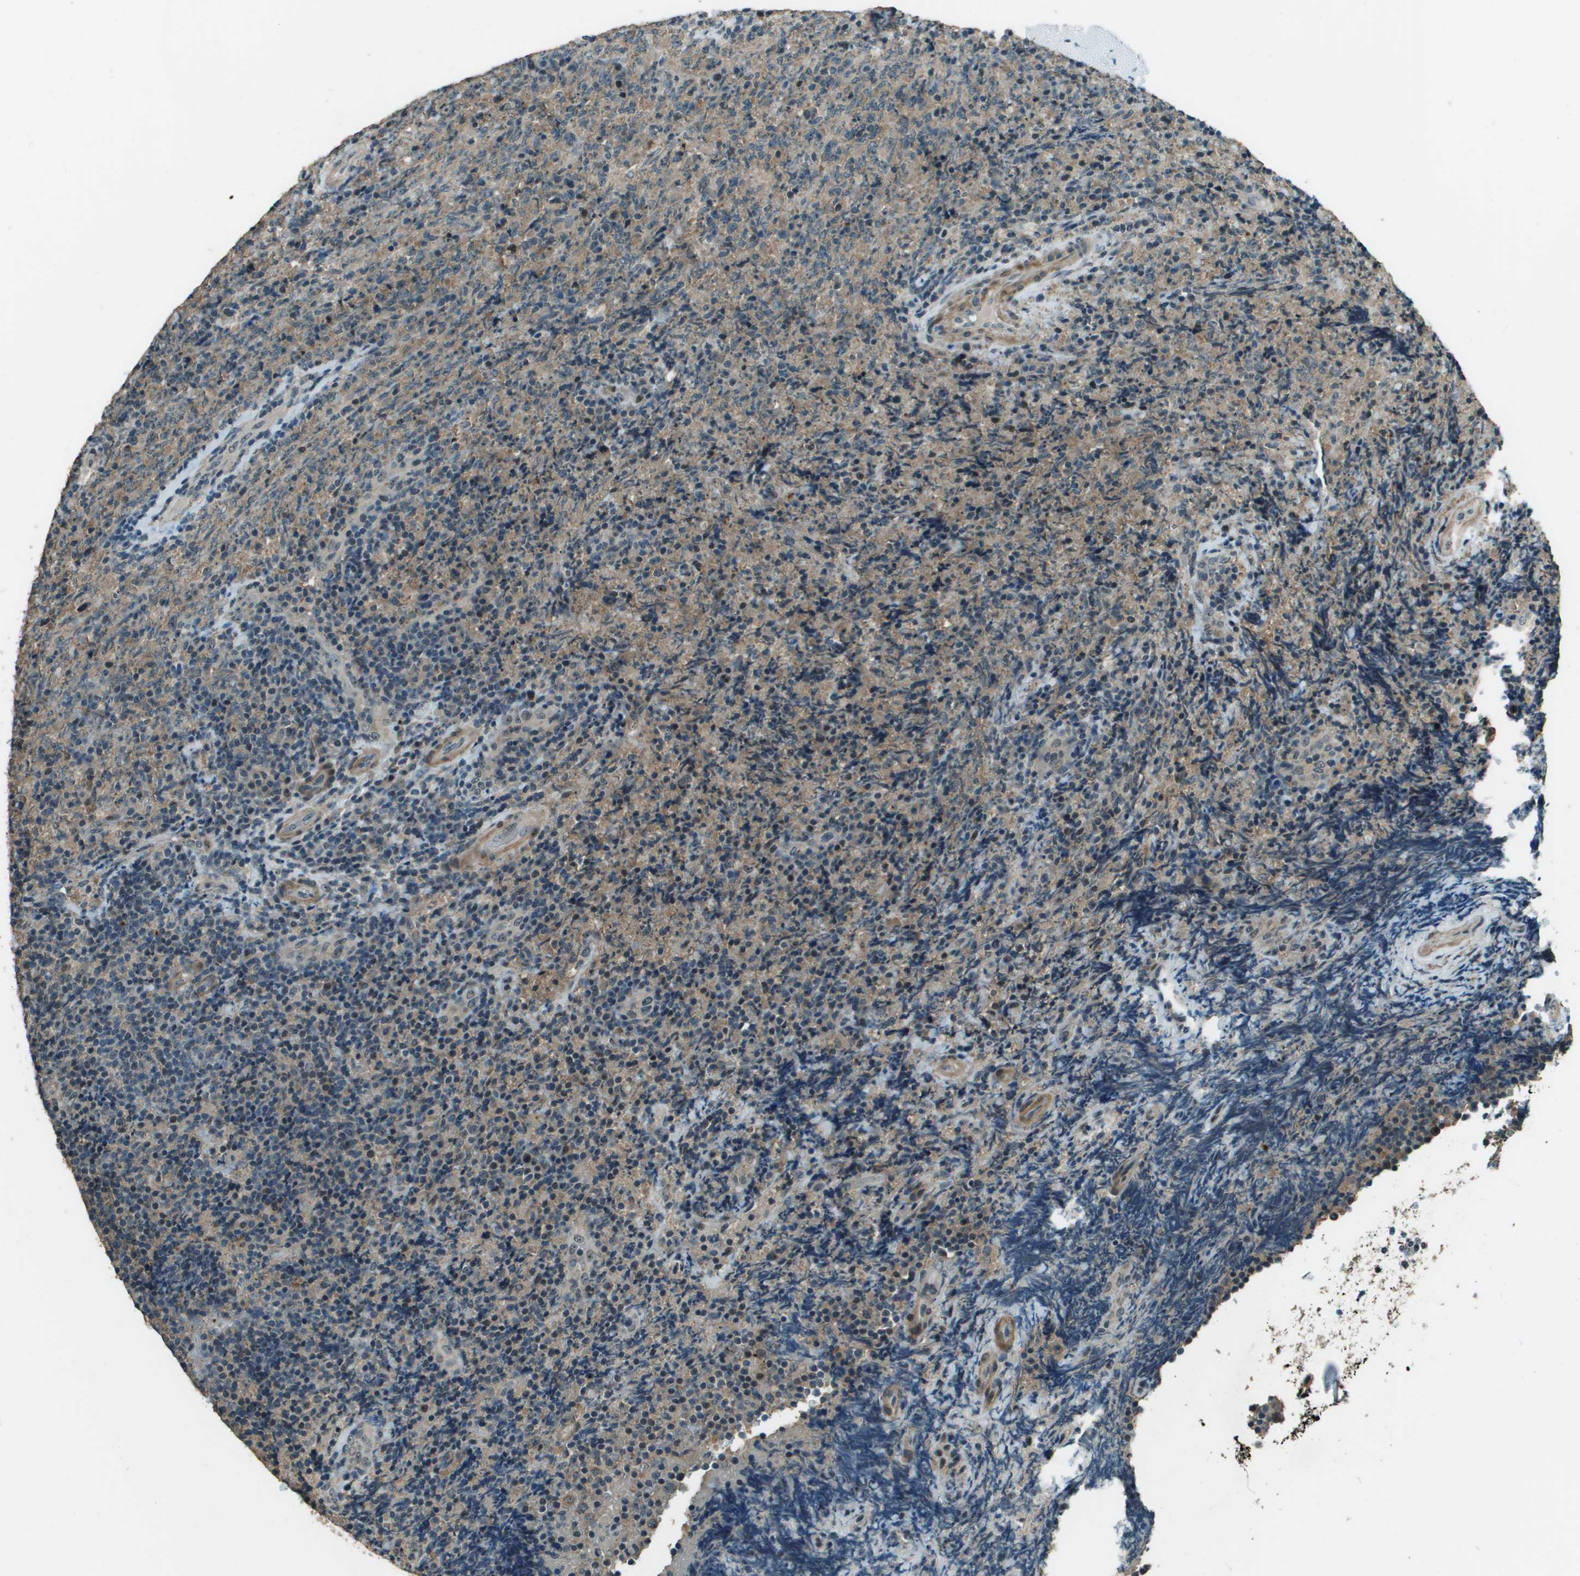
{"staining": {"intensity": "moderate", "quantity": ">75%", "location": "cytoplasmic/membranous"}, "tissue": "lymphoma", "cell_type": "Tumor cells", "image_type": "cancer", "snomed": [{"axis": "morphology", "description": "Malignant lymphoma, non-Hodgkin's type, High grade"}, {"axis": "topography", "description": "Tonsil"}], "caption": "Human lymphoma stained with a brown dye reveals moderate cytoplasmic/membranous positive positivity in approximately >75% of tumor cells.", "gene": "SDC3", "patient": {"sex": "female", "age": 36}}